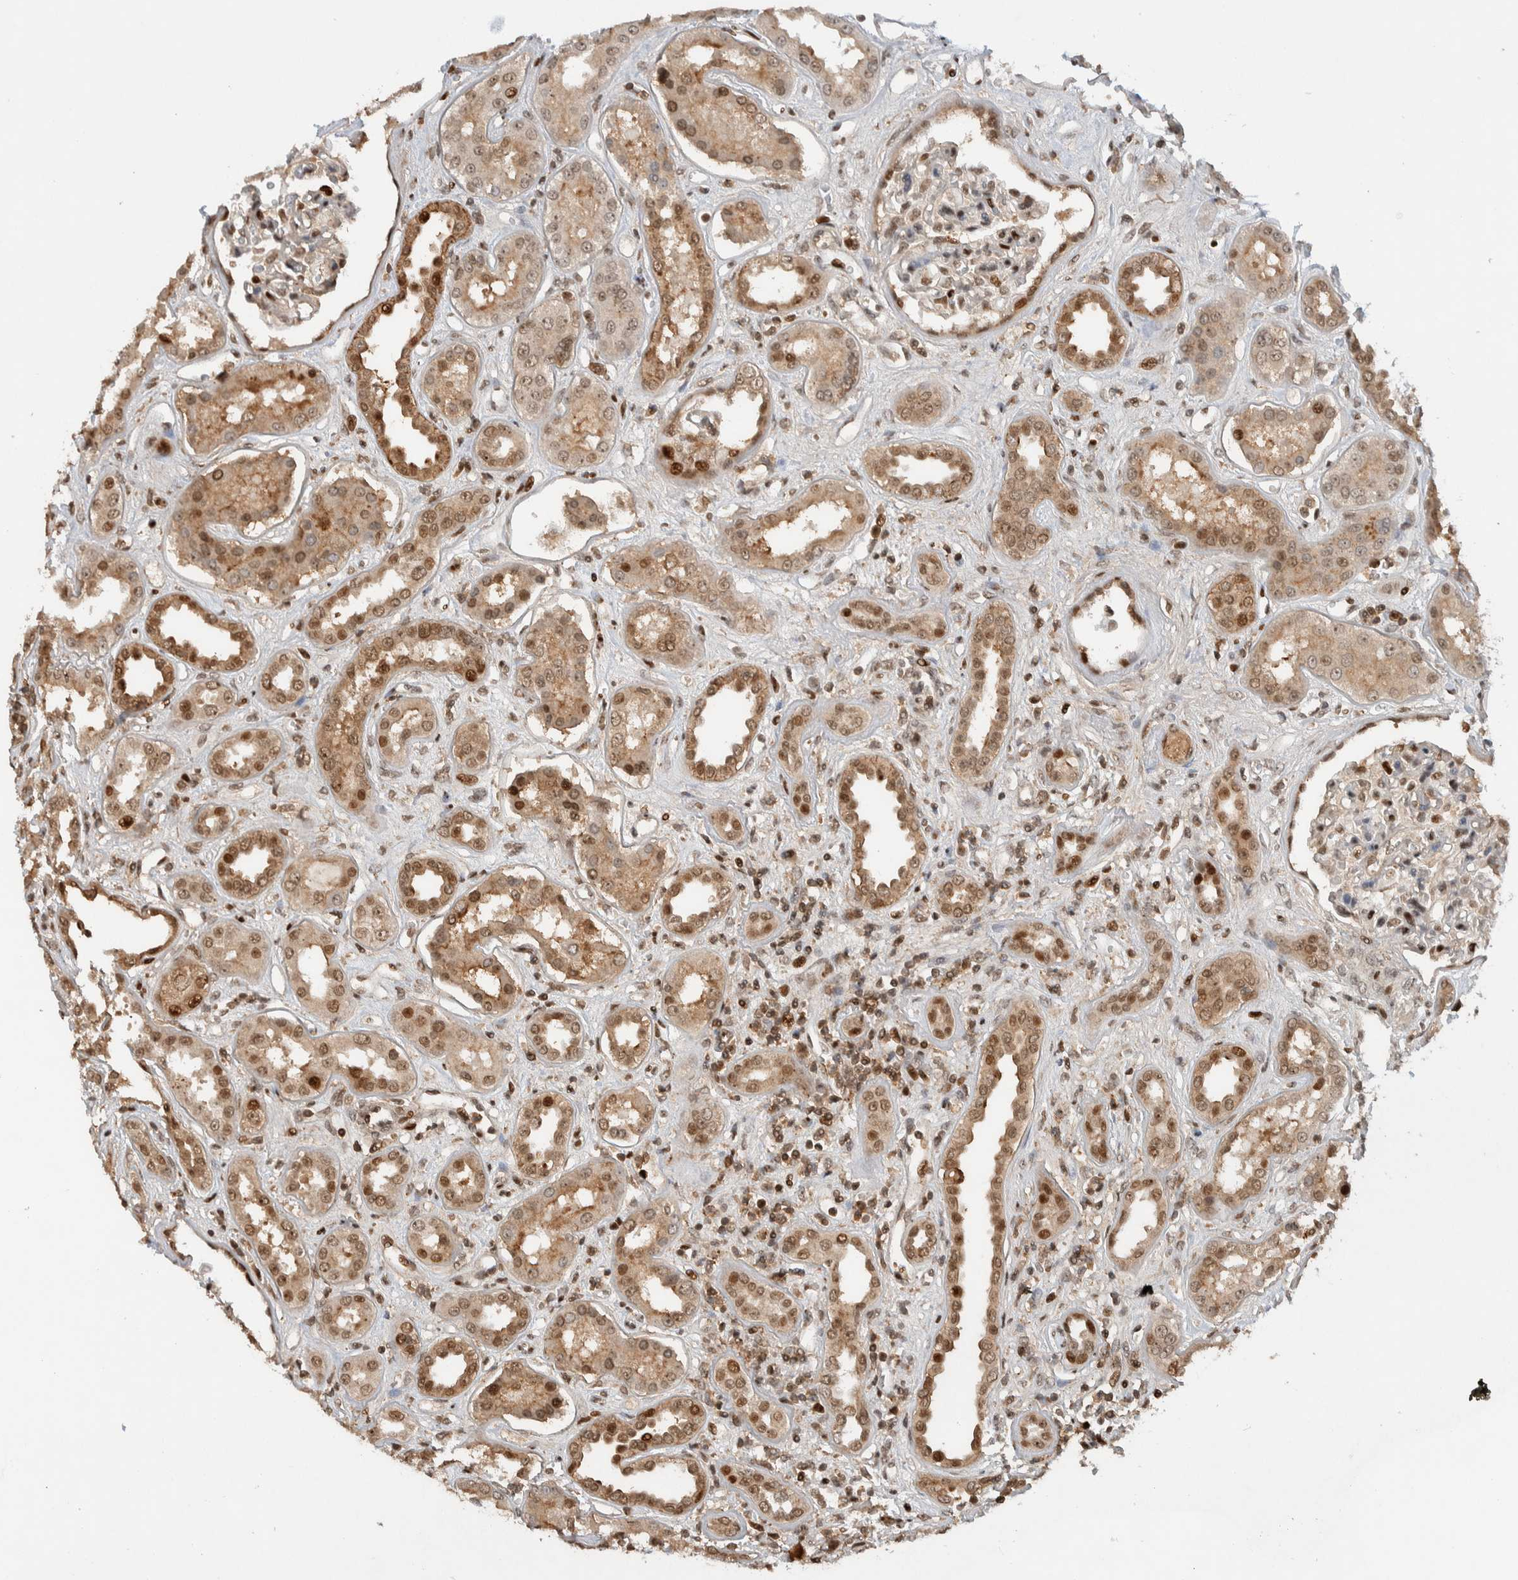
{"staining": {"intensity": "moderate", "quantity": "<25%", "location": "nuclear"}, "tissue": "kidney", "cell_type": "Cells in glomeruli", "image_type": "normal", "snomed": [{"axis": "morphology", "description": "Normal tissue, NOS"}, {"axis": "topography", "description": "Kidney"}], "caption": "Immunohistochemistry image of normal kidney: kidney stained using IHC displays low levels of moderate protein expression localized specifically in the nuclear of cells in glomeruli, appearing as a nuclear brown color.", "gene": "ZNF521", "patient": {"sex": "male", "age": 59}}